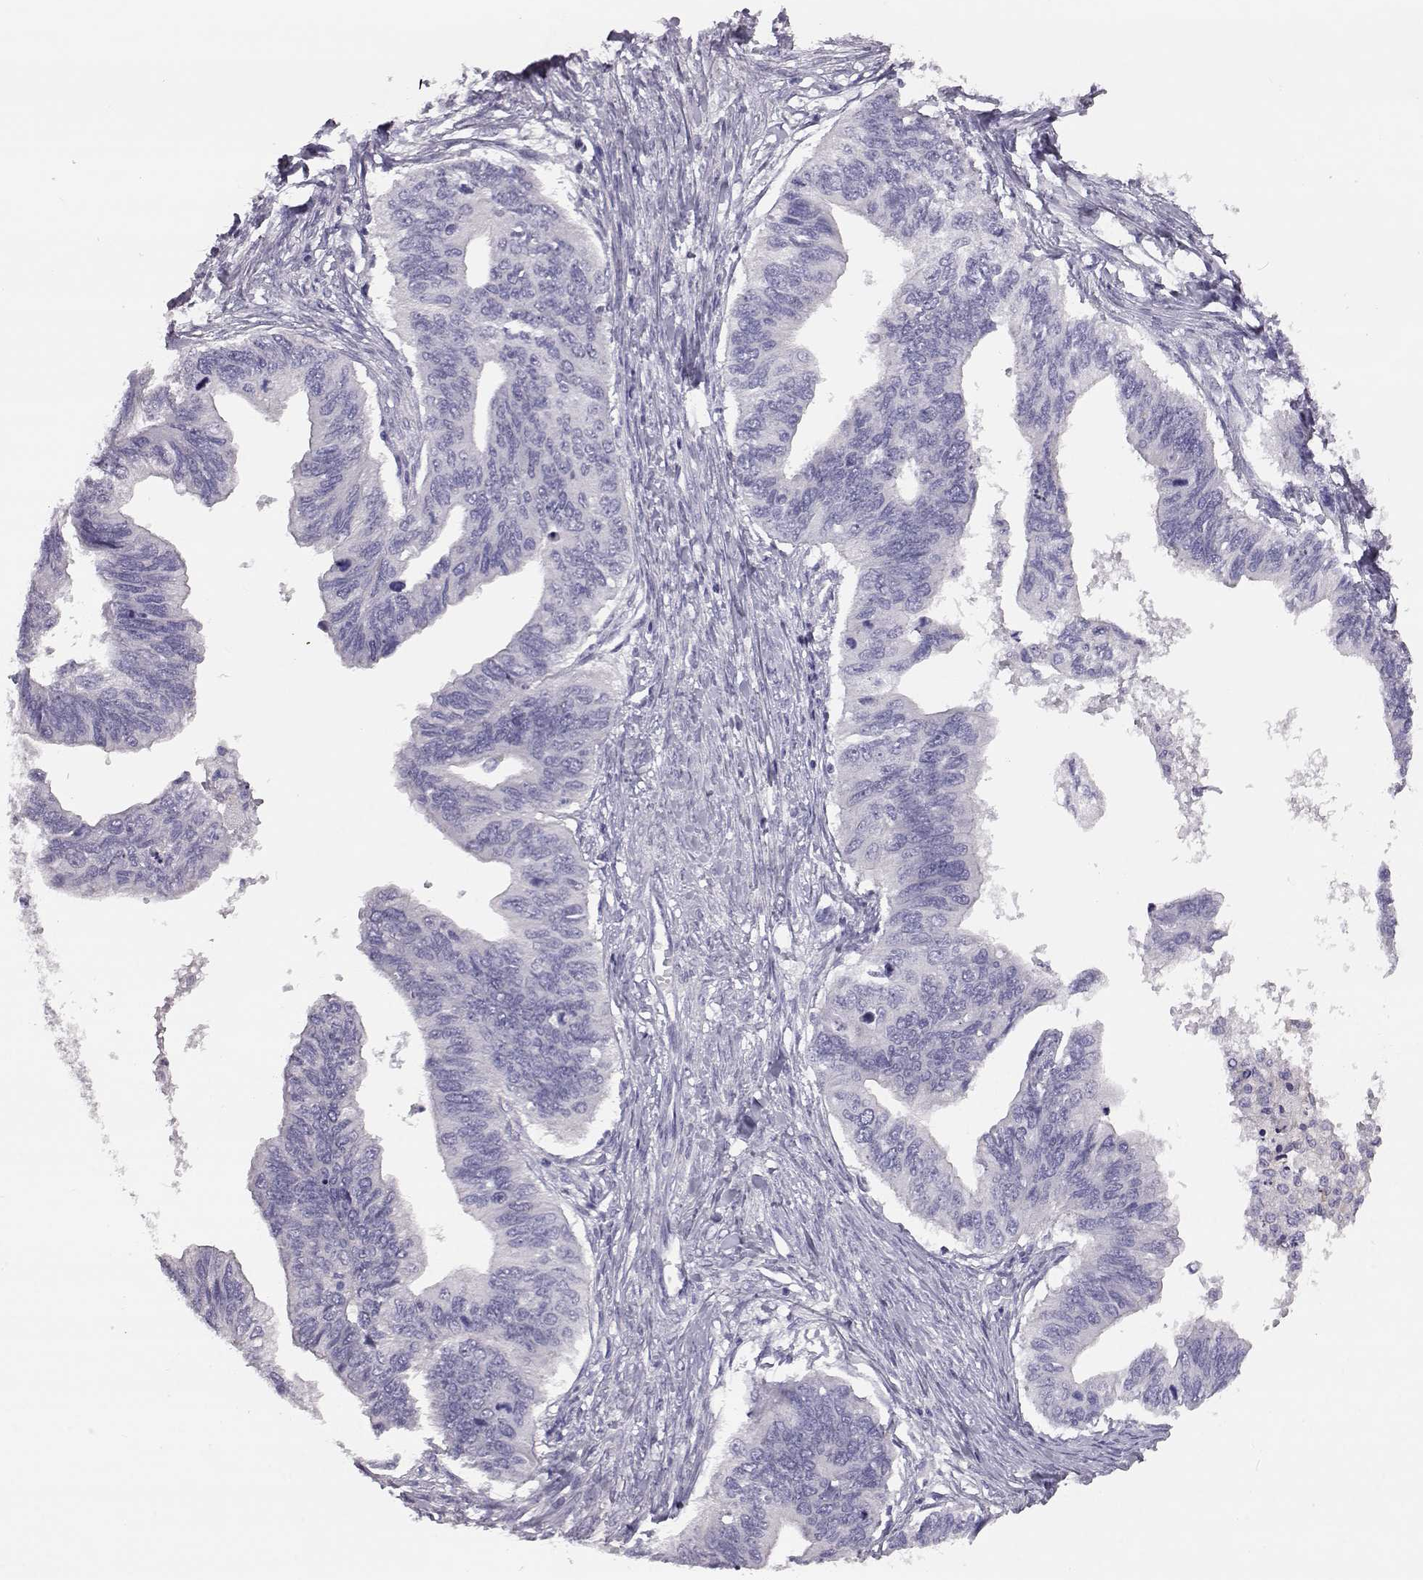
{"staining": {"intensity": "negative", "quantity": "none", "location": "none"}, "tissue": "ovarian cancer", "cell_type": "Tumor cells", "image_type": "cancer", "snomed": [{"axis": "morphology", "description": "Cystadenocarcinoma, mucinous, NOS"}, {"axis": "topography", "description": "Ovary"}], "caption": "Photomicrograph shows no protein expression in tumor cells of ovarian cancer tissue. Brightfield microscopy of immunohistochemistry (IHC) stained with DAB (brown) and hematoxylin (blue), captured at high magnification.", "gene": "ADGRG5", "patient": {"sex": "female", "age": 76}}